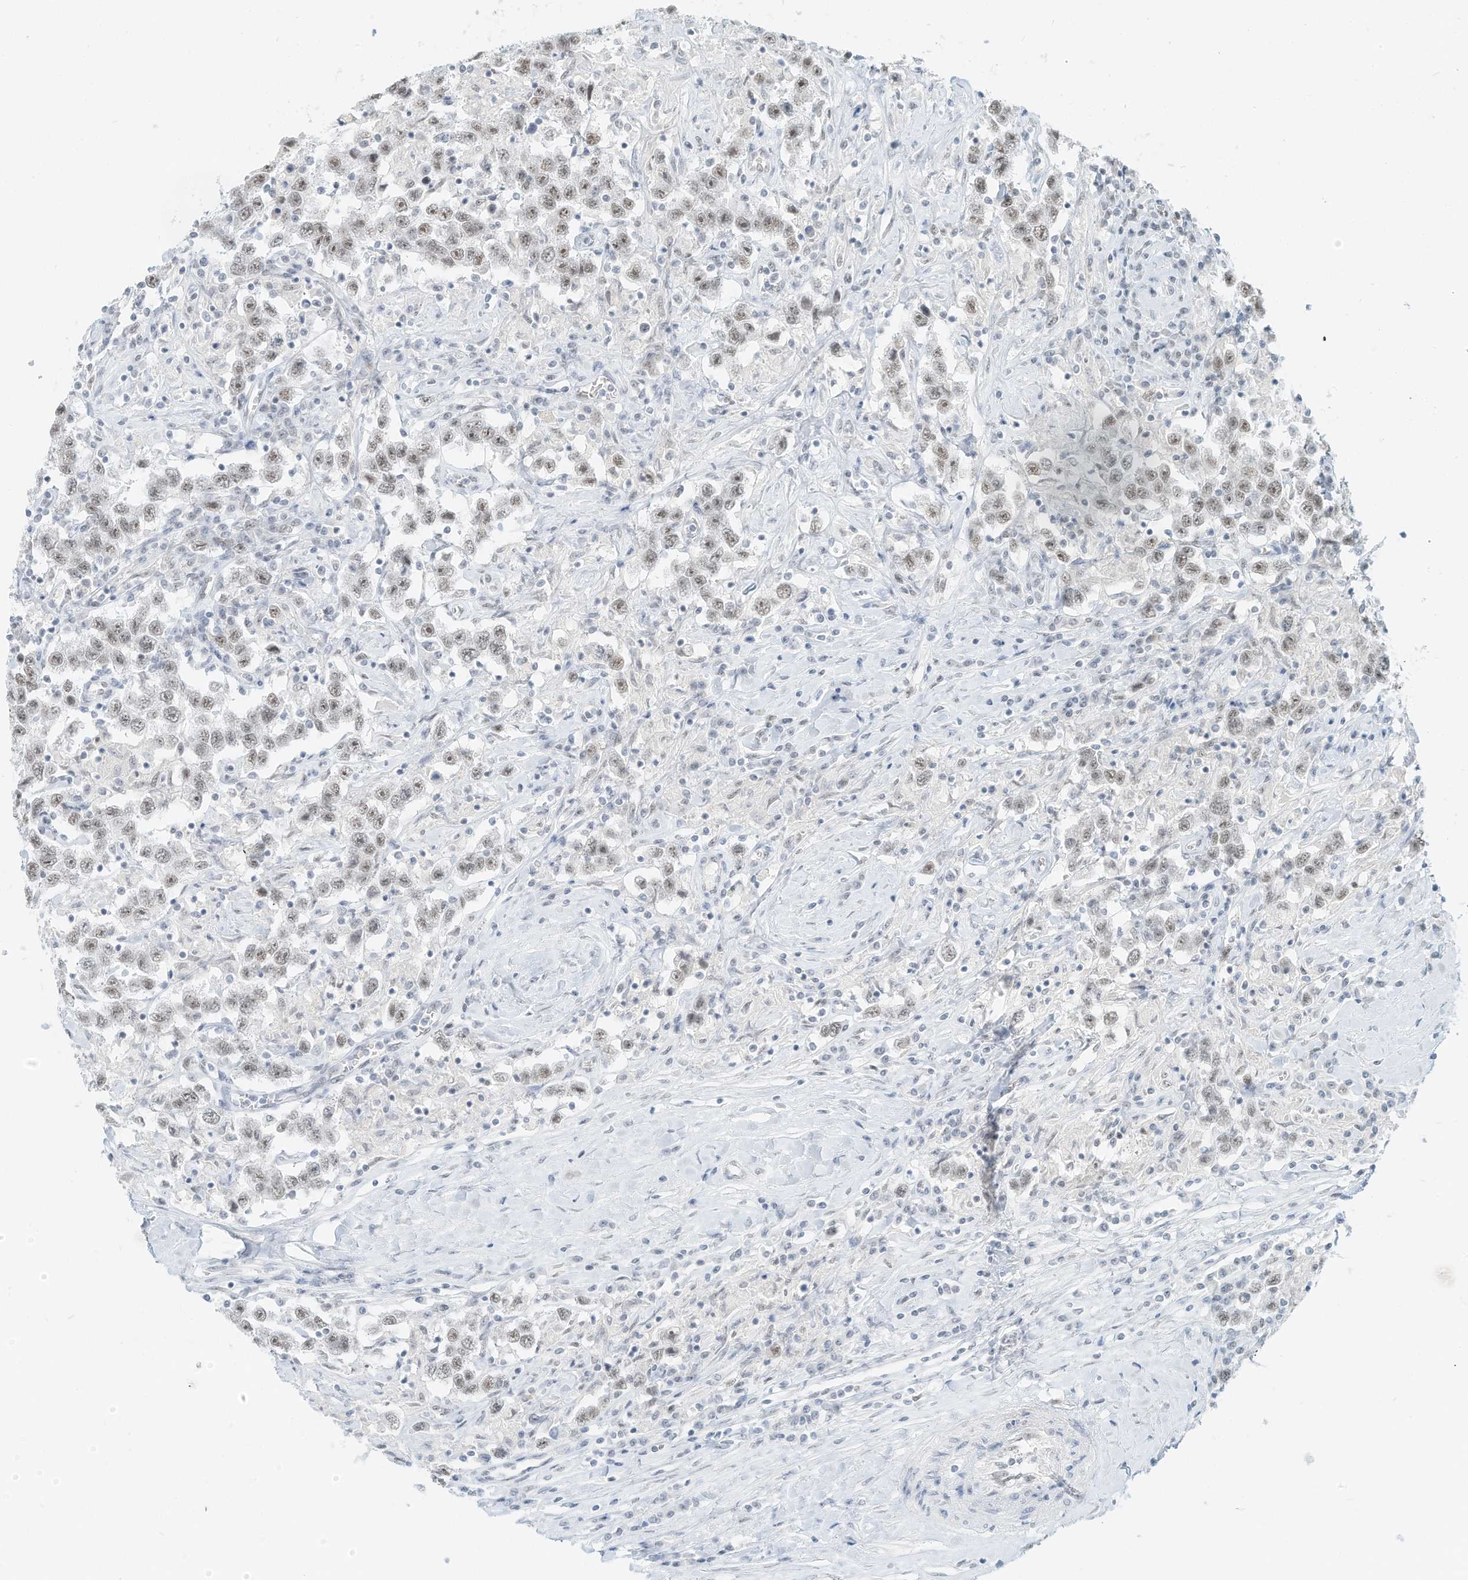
{"staining": {"intensity": "moderate", "quantity": "<25%", "location": "nuclear"}, "tissue": "testis cancer", "cell_type": "Tumor cells", "image_type": "cancer", "snomed": [{"axis": "morphology", "description": "Seminoma, NOS"}, {"axis": "topography", "description": "Testis"}], "caption": "A micrograph of human testis seminoma stained for a protein demonstrates moderate nuclear brown staining in tumor cells.", "gene": "PGC", "patient": {"sex": "male", "age": 41}}